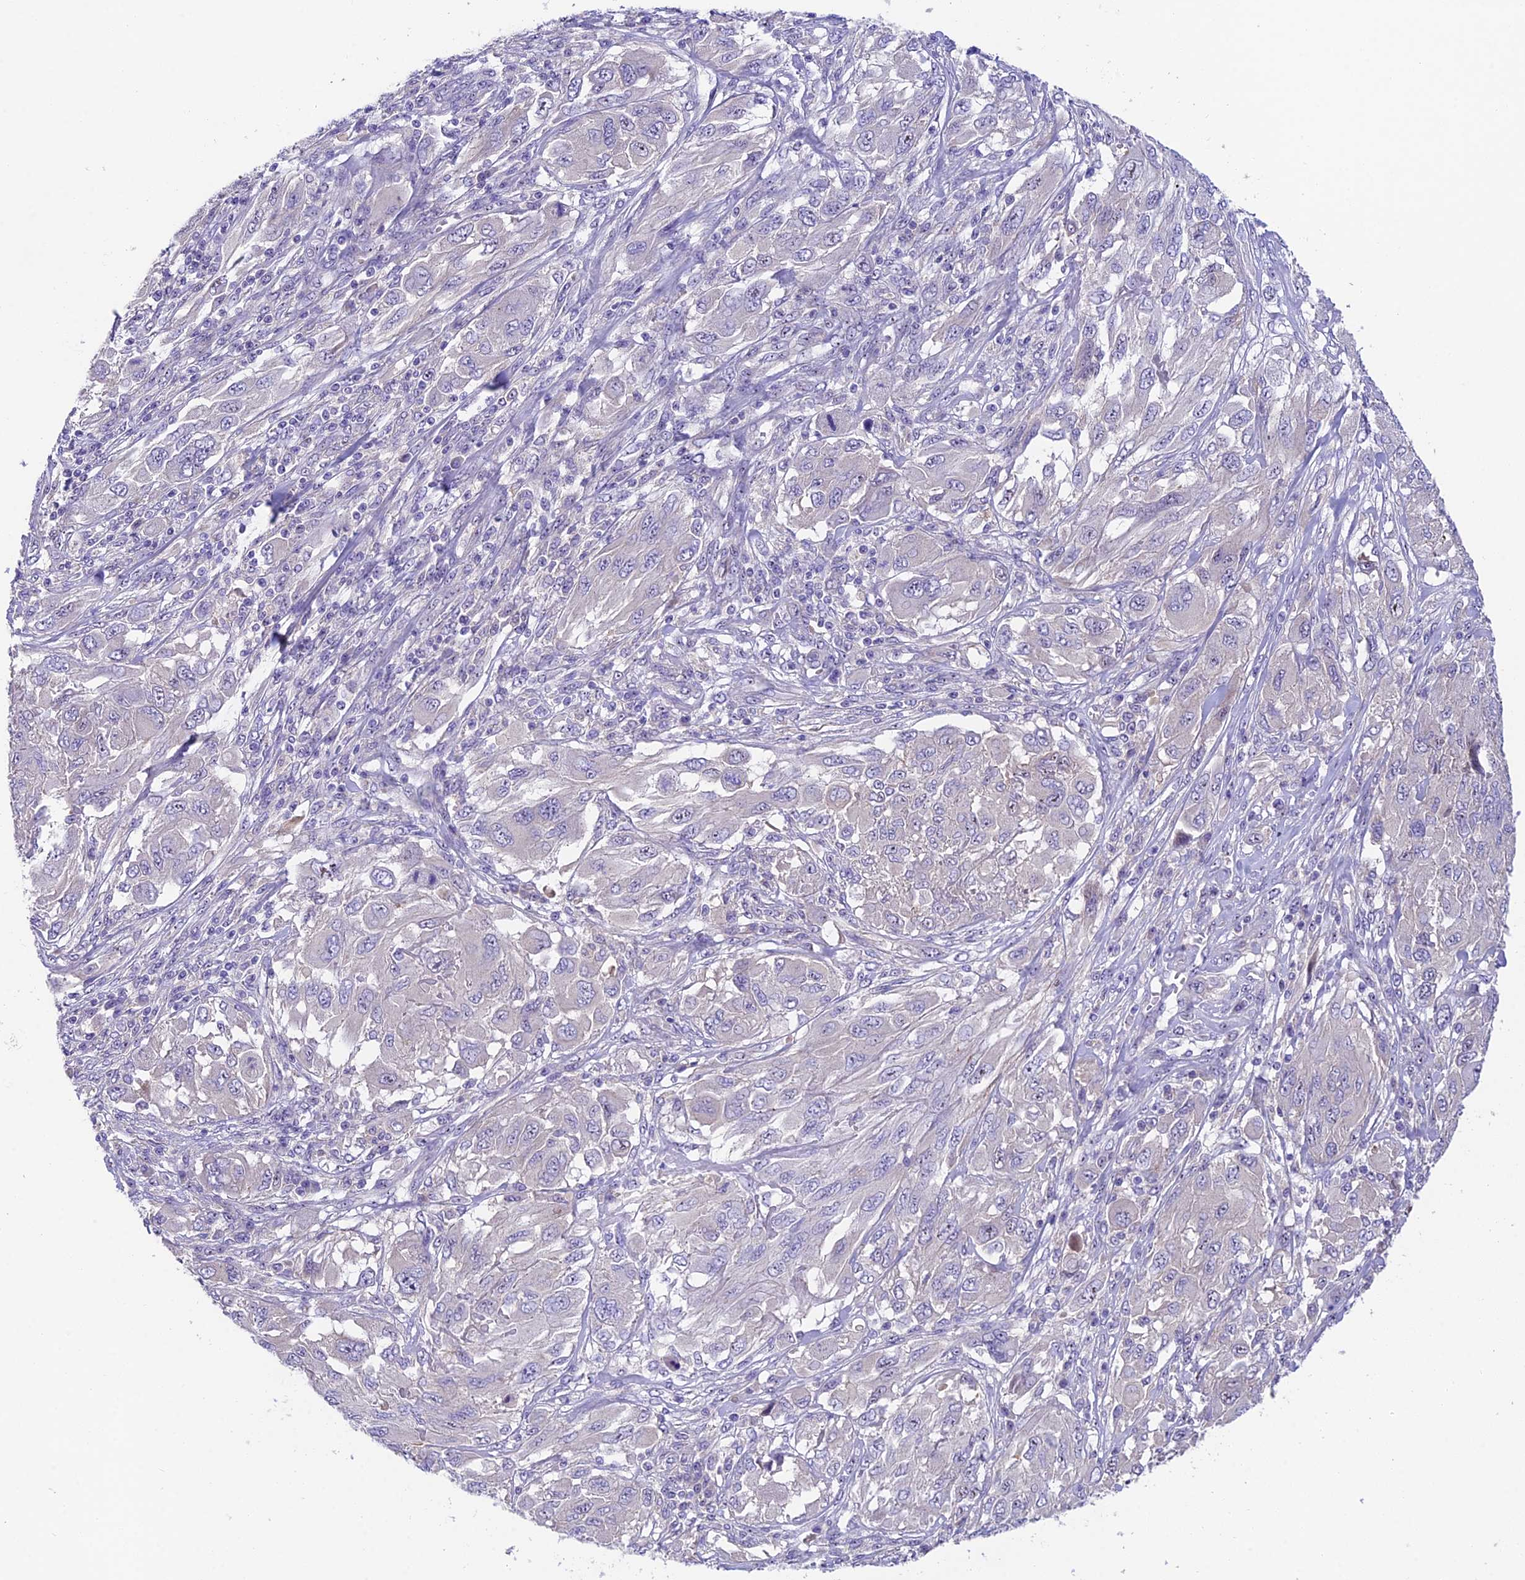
{"staining": {"intensity": "negative", "quantity": "none", "location": "none"}, "tissue": "melanoma", "cell_type": "Tumor cells", "image_type": "cancer", "snomed": [{"axis": "morphology", "description": "Malignant melanoma, NOS"}, {"axis": "topography", "description": "Skin"}], "caption": "High magnification brightfield microscopy of malignant melanoma stained with DAB (brown) and counterstained with hematoxylin (blue): tumor cells show no significant positivity.", "gene": "DUSP29", "patient": {"sex": "female", "age": 91}}